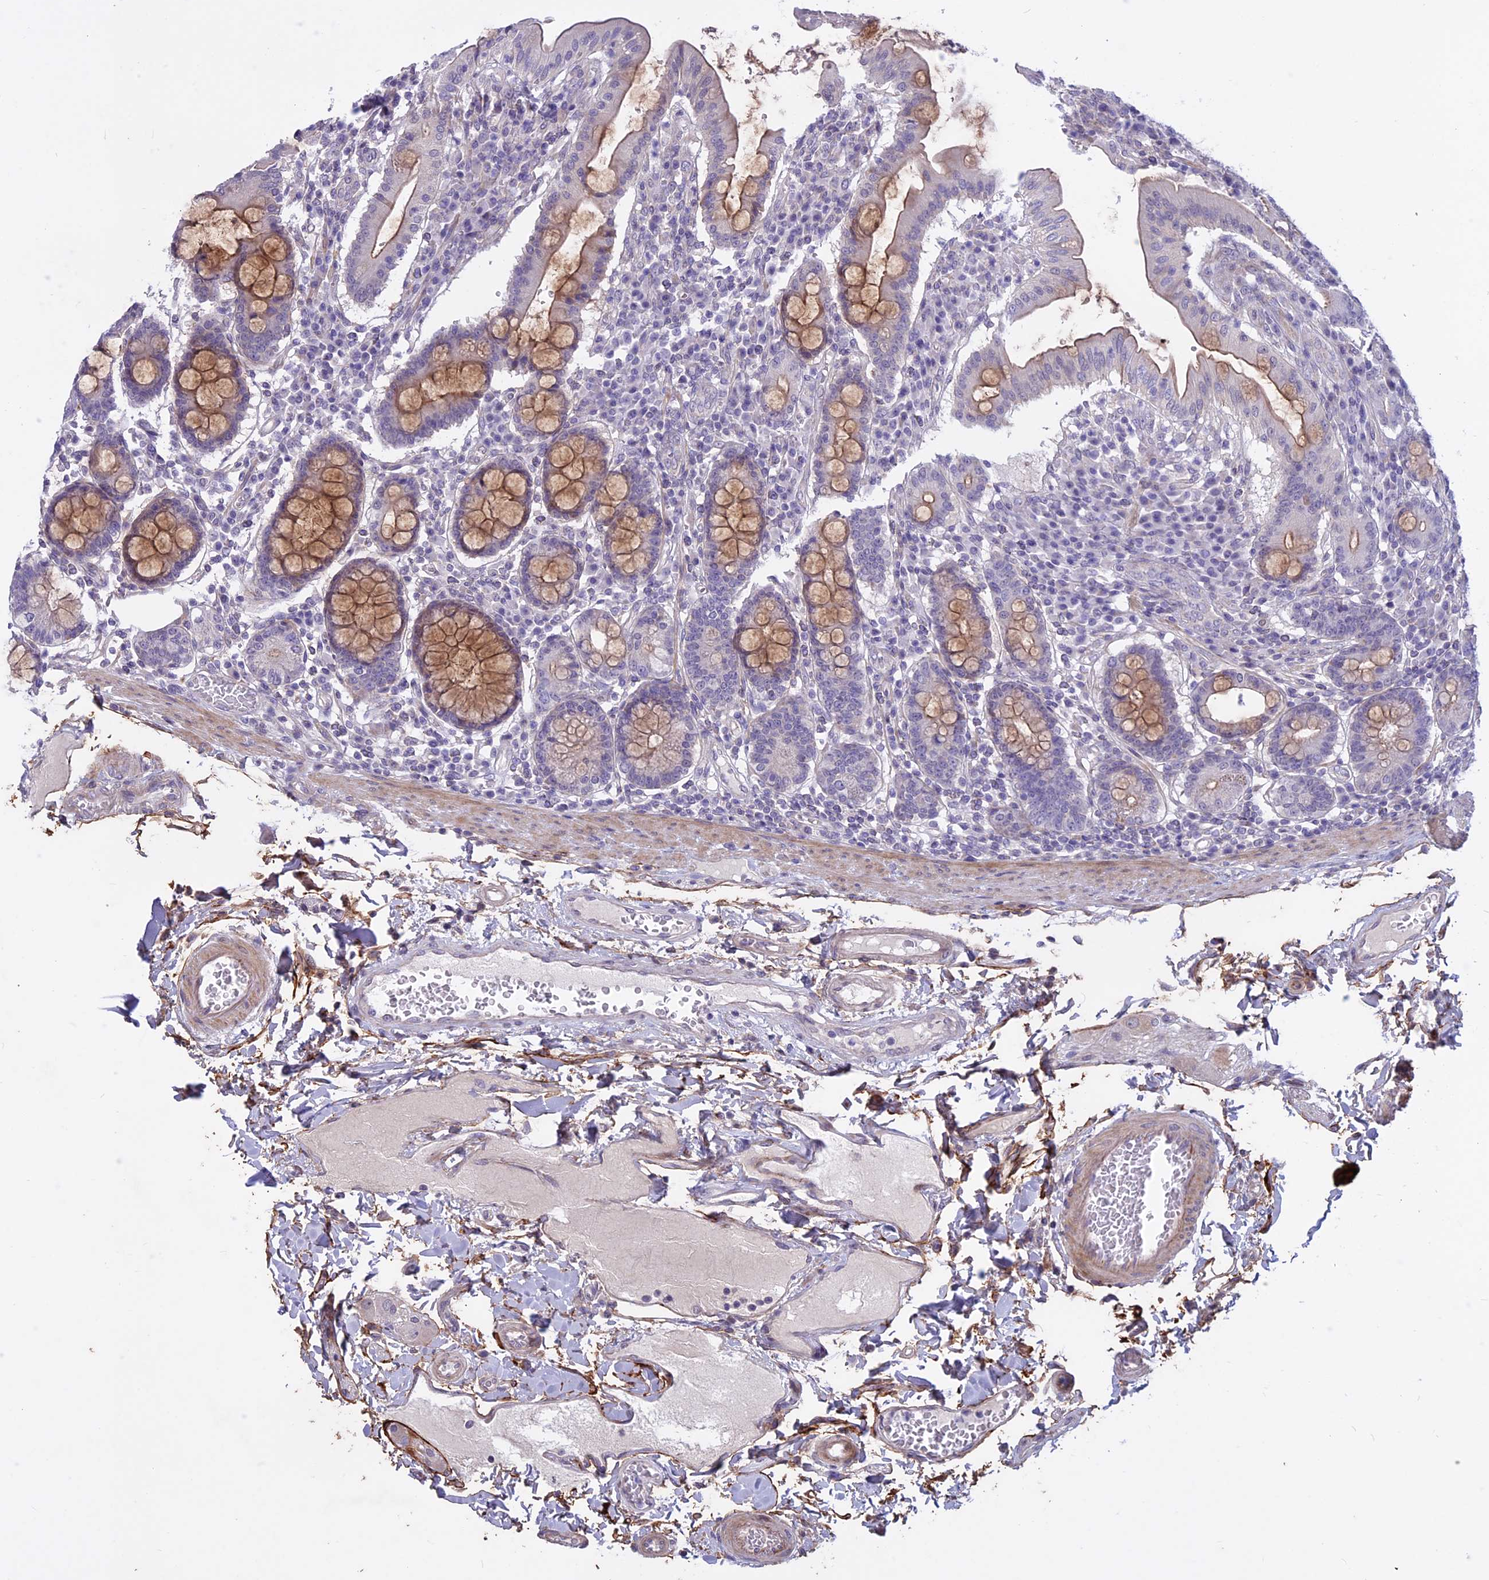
{"staining": {"intensity": "moderate", "quantity": "25%-75%", "location": "cytoplasmic/membranous"}, "tissue": "duodenum", "cell_type": "Glandular cells", "image_type": "normal", "snomed": [{"axis": "morphology", "description": "Normal tissue, NOS"}, {"axis": "morphology", "description": "Adenocarcinoma, NOS"}, {"axis": "topography", "description": "Pancreas"}, {"axis": "topography", "description": "Duodenum"}], "caption": "Glandular cells exhibit medium levels of moderate cytoplasmic/membranous expression in approximately 25%-75% of cells in unremarkable duodenum. The protein of interest is stained brown, and the nuclei are stained in blue (DAB (3,3'-diaminobenzidine) IHC with brightfield microscopy, high magnification).", "gene": "SPHKAP", "patient": {"sex": "male", "age": 50}}